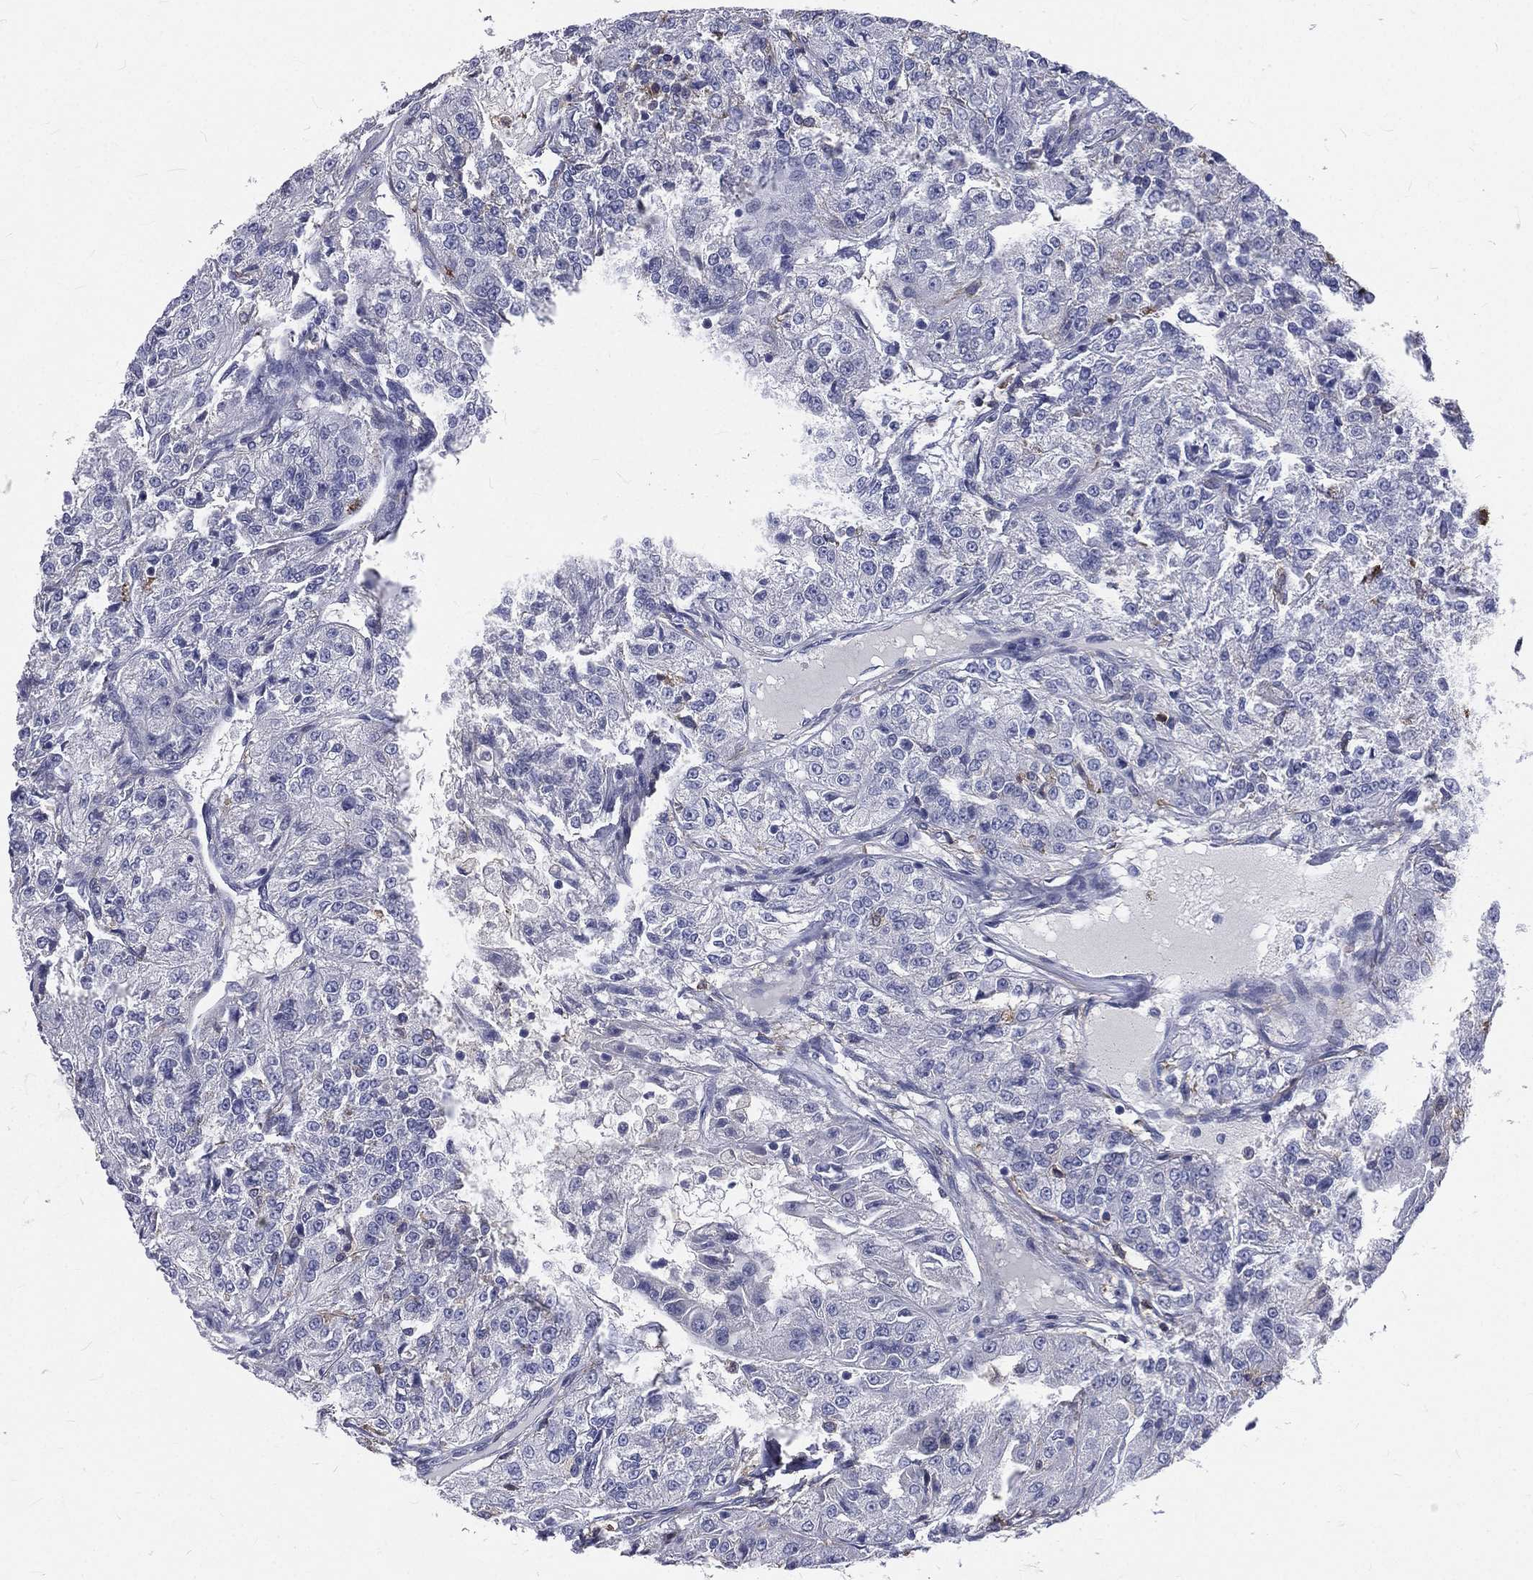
{"staining": {"intensity": "negative", "quantity": "none", "location": "none"}, "tissue": "renal cancer", "cell_type": "Tumor cells", "image_type": "cancer", "snomed": [{"axis": "morphology", "description": "Adenocarcinoma, NOS"}, {"axis": "topography", "description": "Kidney"}], "caption": "Immunohistochemistry of human adenocarcinoma (renal) exhibits no positivity in tumor cells.", "gene": "BASP1", "patient": {"sex": "female", "age": 63}}